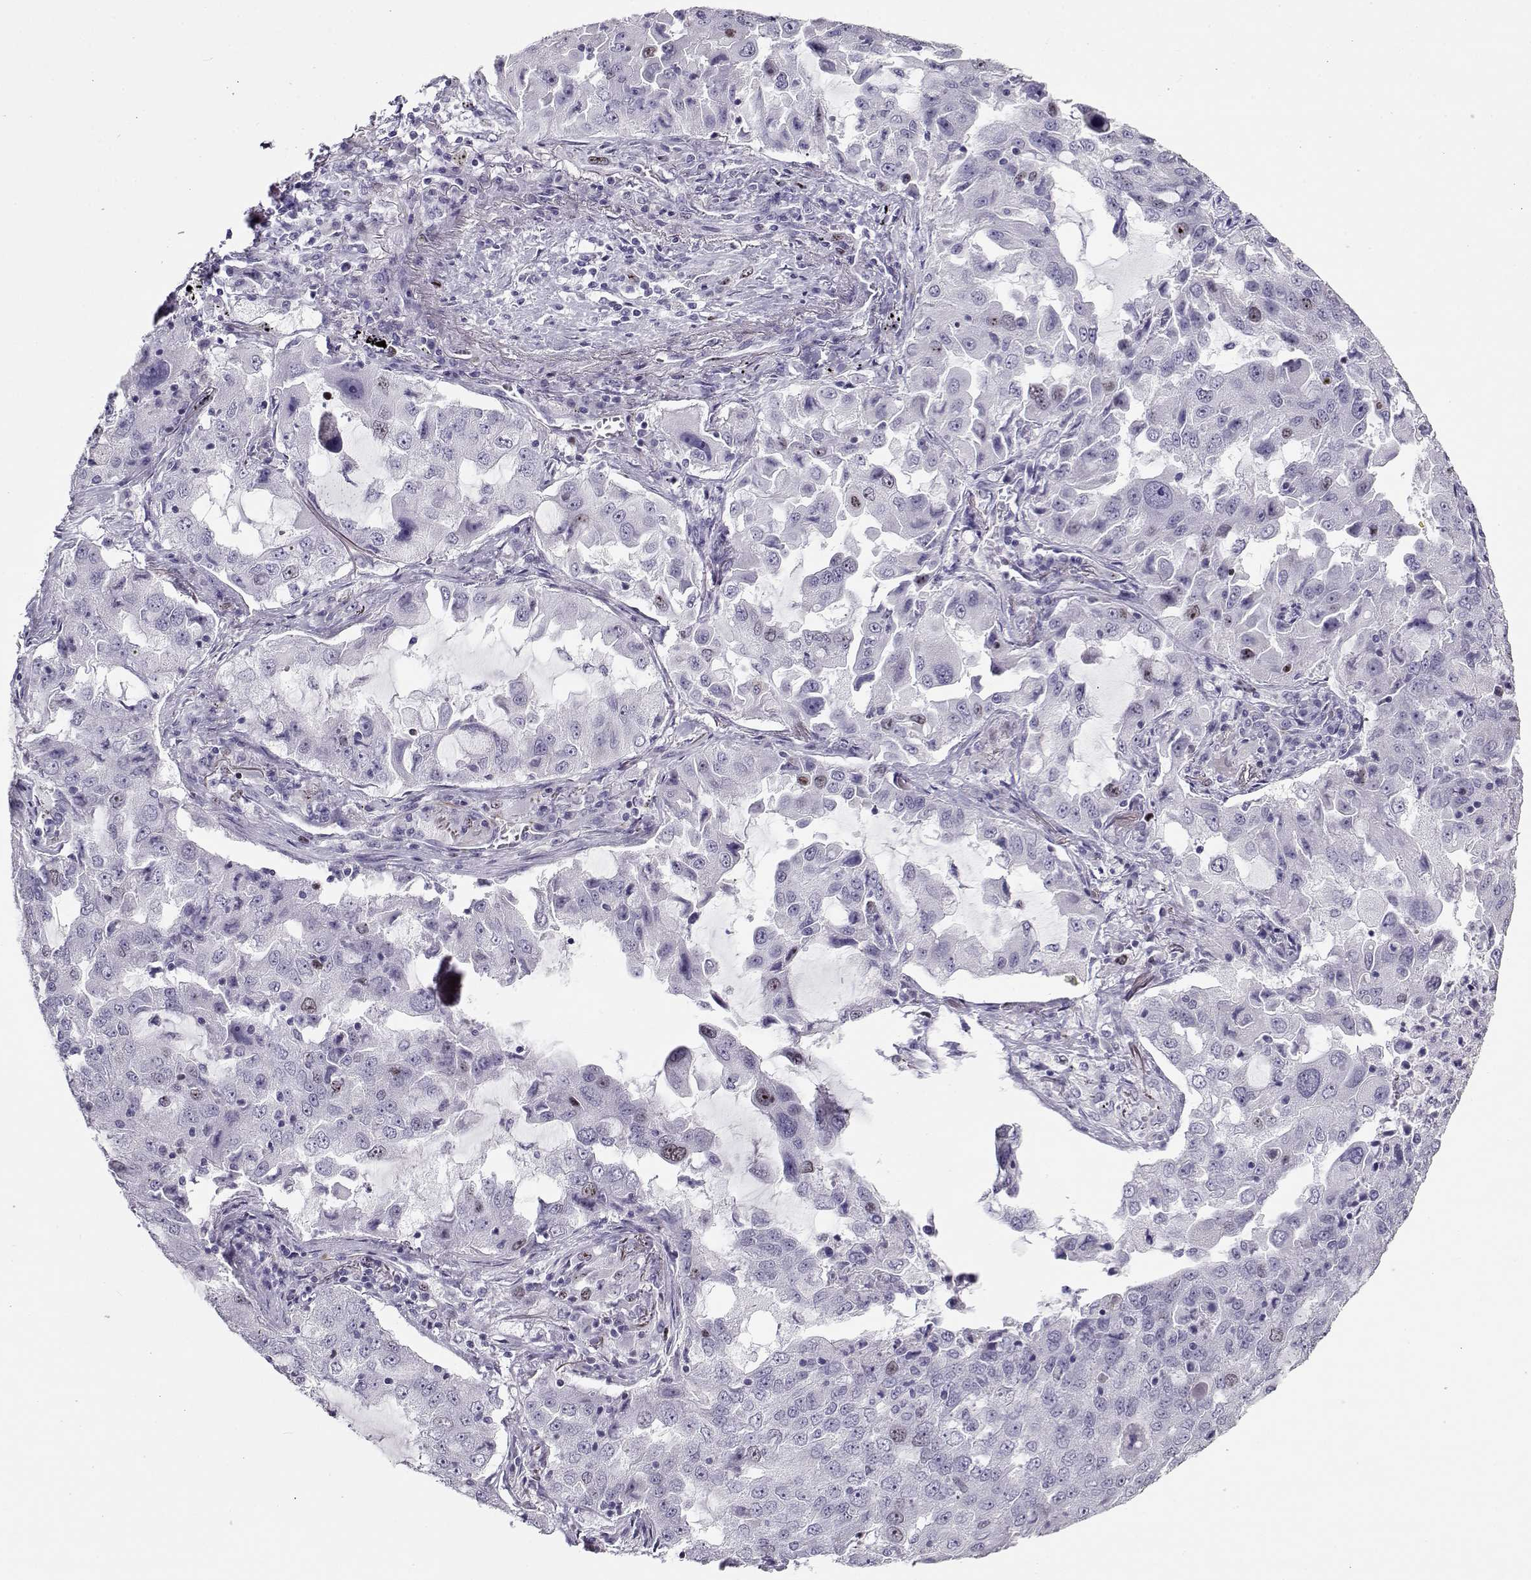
{"staining": {"intensity": "weak", "quantity": "<25%", "location": "nuclear"}, "tissue": "lung cancer", "cell_type": "Tumor cells", "image_type": "cancer", "snomed": [{"axis": "morphology", "description": "Adenocarcinoma, NOS"}, {"axis": "topography", "description": "Lung"}], "caption": "This is an IHC photomicrograph of lung cancer. There is no positivity in tumor cells.", "gene": "NPW", "patient": {"sex": "female", "age": 61}}